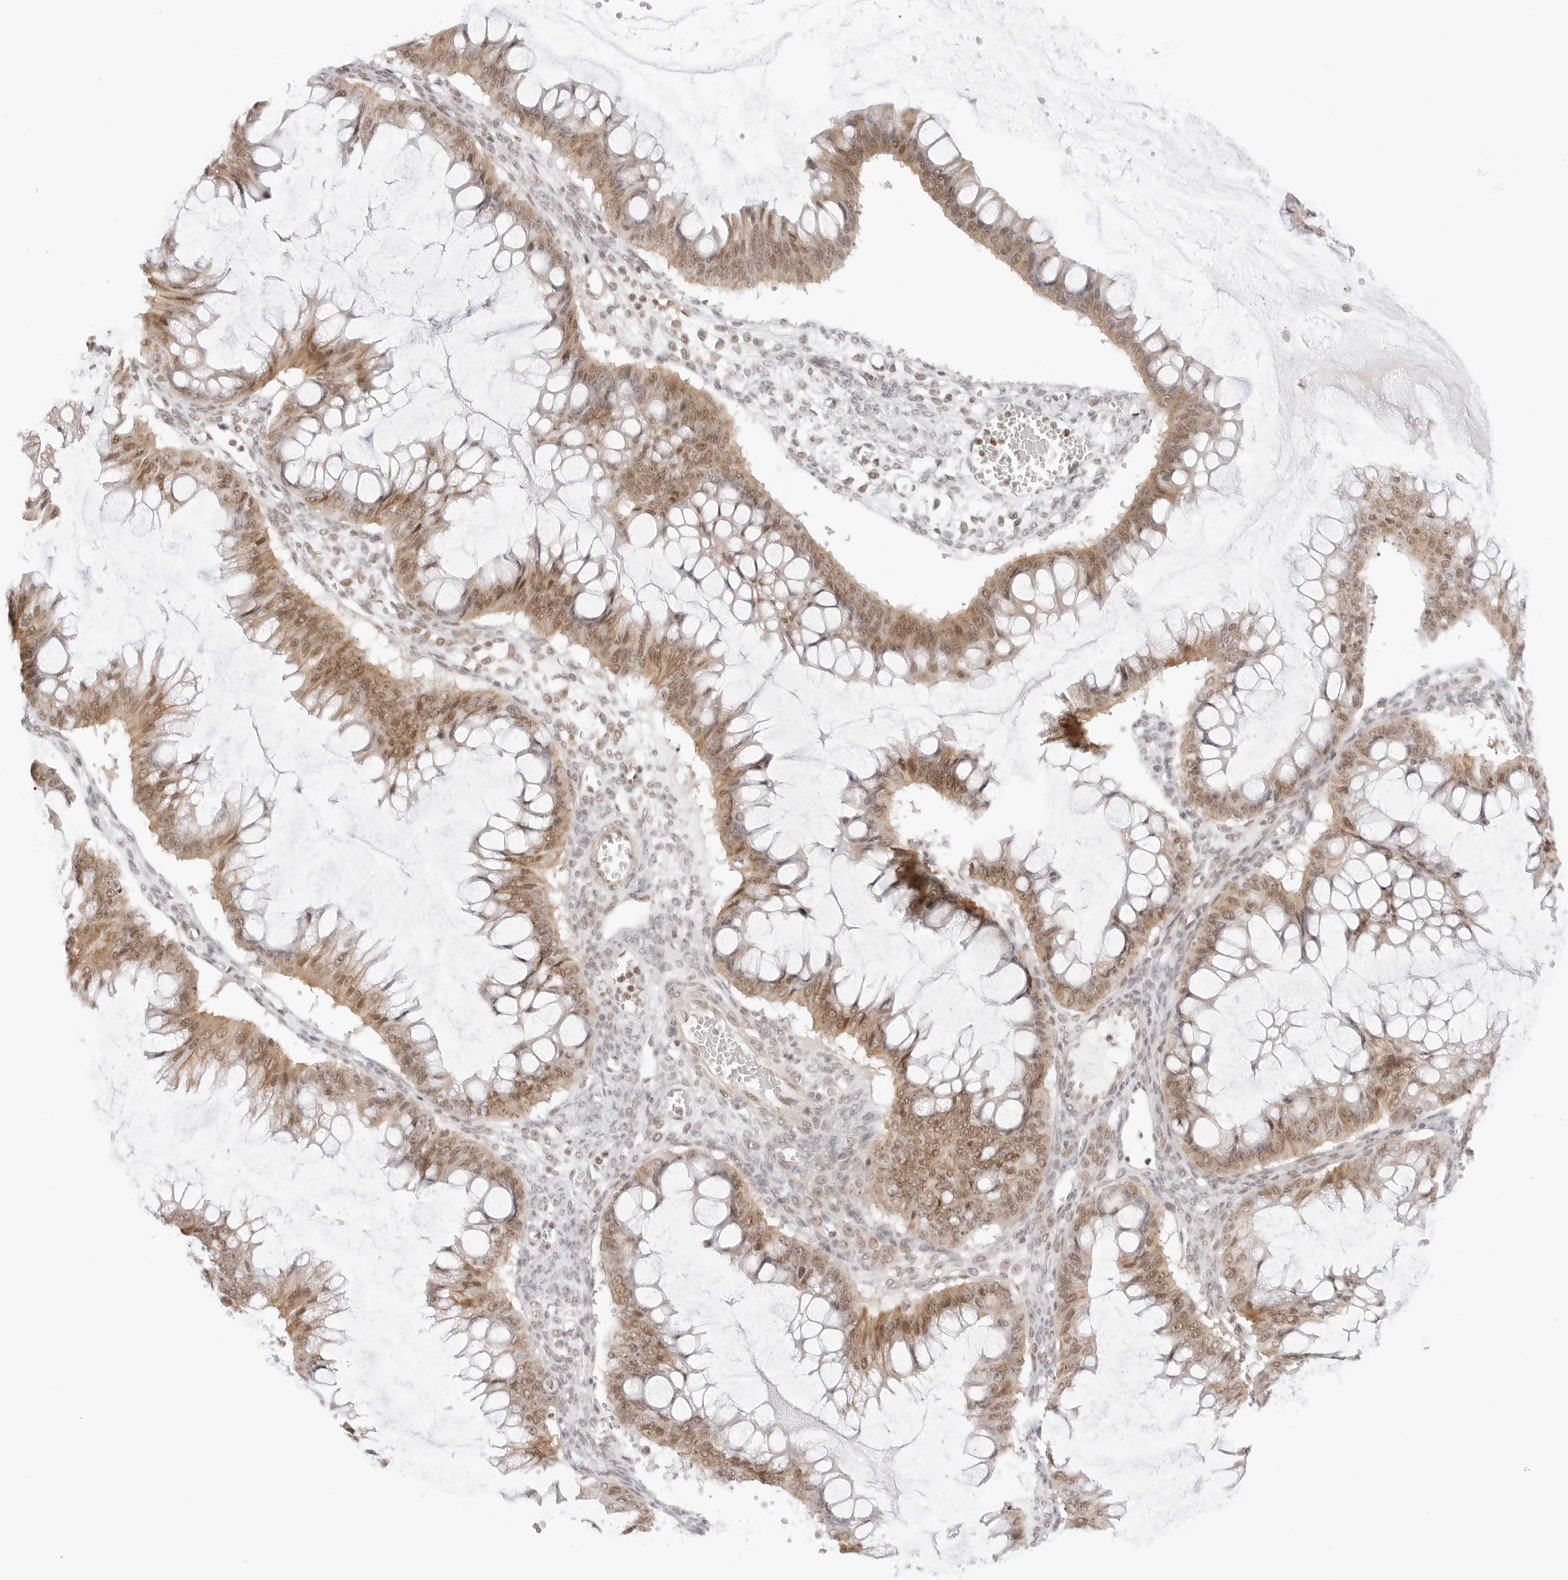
{"staining": {"intensity": "moderate", "quantity": ">75%", "location": "cytoplasmic/membranous,nuclear"}, "tissue": "ovarian cancer", "cell_type": "Tumor cells", "image_type": "cancer", "snomed": [{"axis": "morphology", "description": "Cystadenocarcinoma, mucinous, NOS"}, {"axis": "topography", "description": "Ovary"}], "caption": "Immunohistochemistry image of human ovarian mucinous cystadenocarcinoma stained for a protein (brown), which exhibits medium levels of moderate cytoplasmic/membranous and nuclear positivity in about >75% of tumor cells.", "gene": "TCIM", "patient": {"sex": "female", "age": 73}}